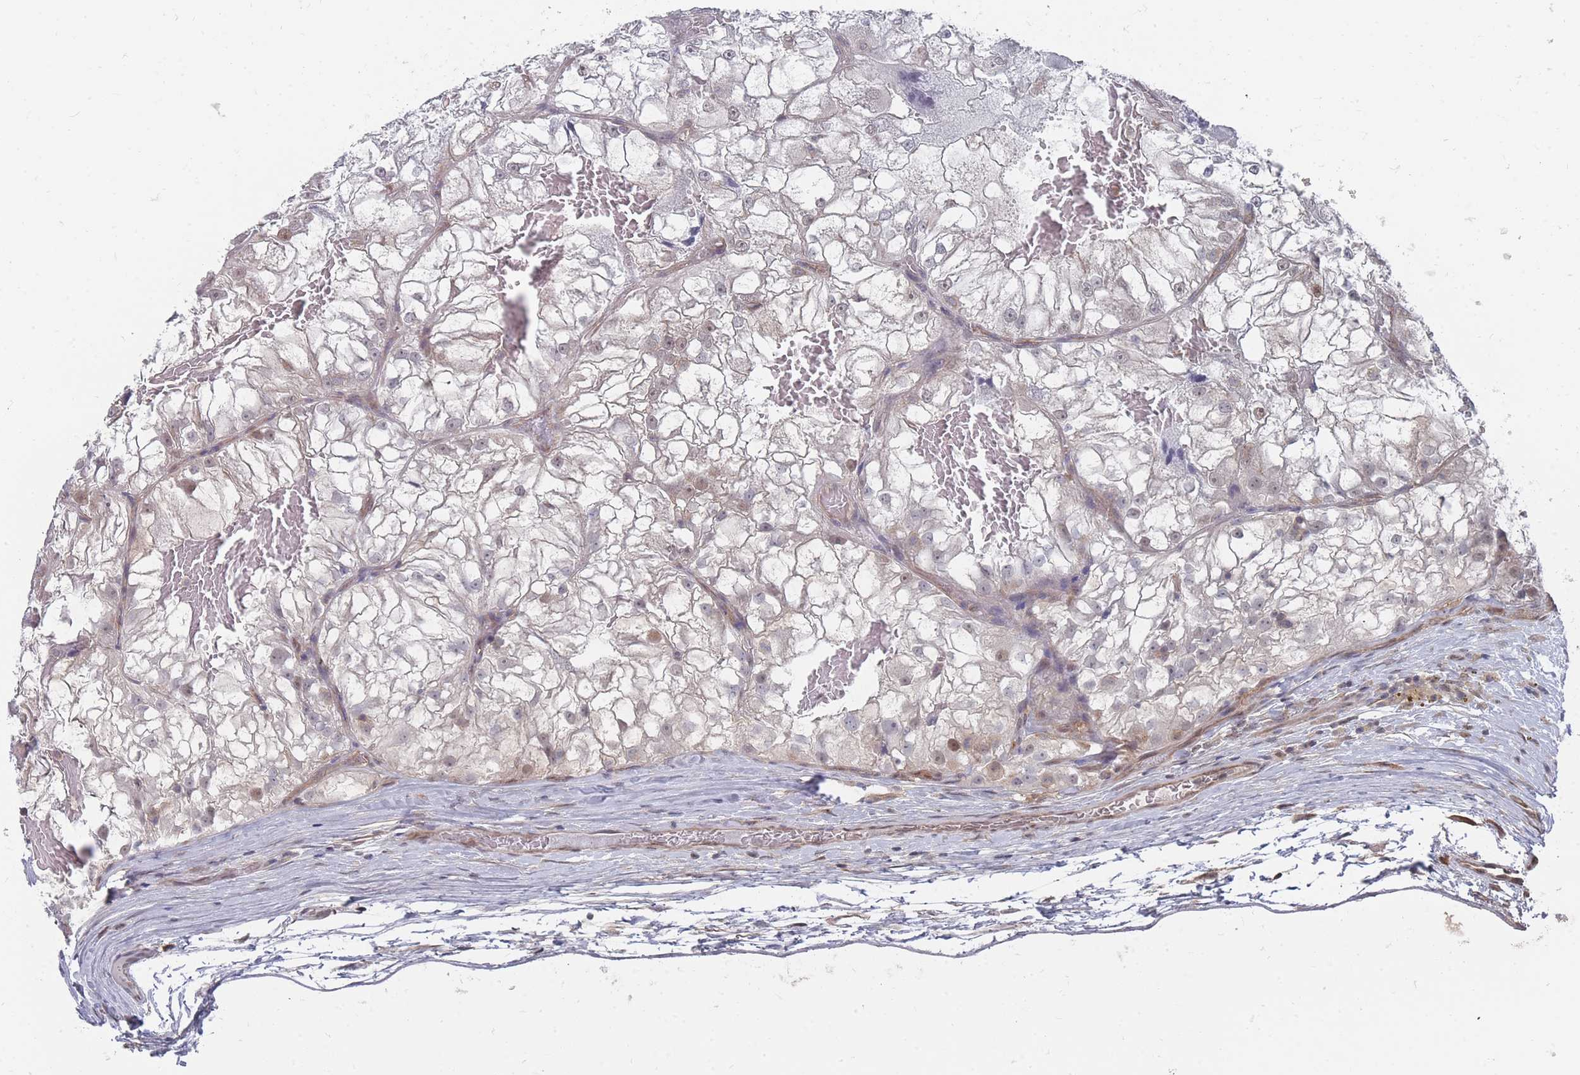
{"staining": {"intensity": "weak", "quantity": "<25%", "location": "nuclear"}, "tissue": "renal cancer", "cell_type": "Tumor cells", "image_type": "cancer", "snomed": [{"axis": "morphology", "description": "Adenocarcinoma, NOS"}, {"axis": "topography", "description": "Kidney"}], "caption": "IHC of human adenocarcinoma (renal) shows no positivity in tumor cells. (DAB immunohistochemistry (IHC), high magnification).", "gene": "NKD1", "patient": {"sex": "female", "age": 72}}